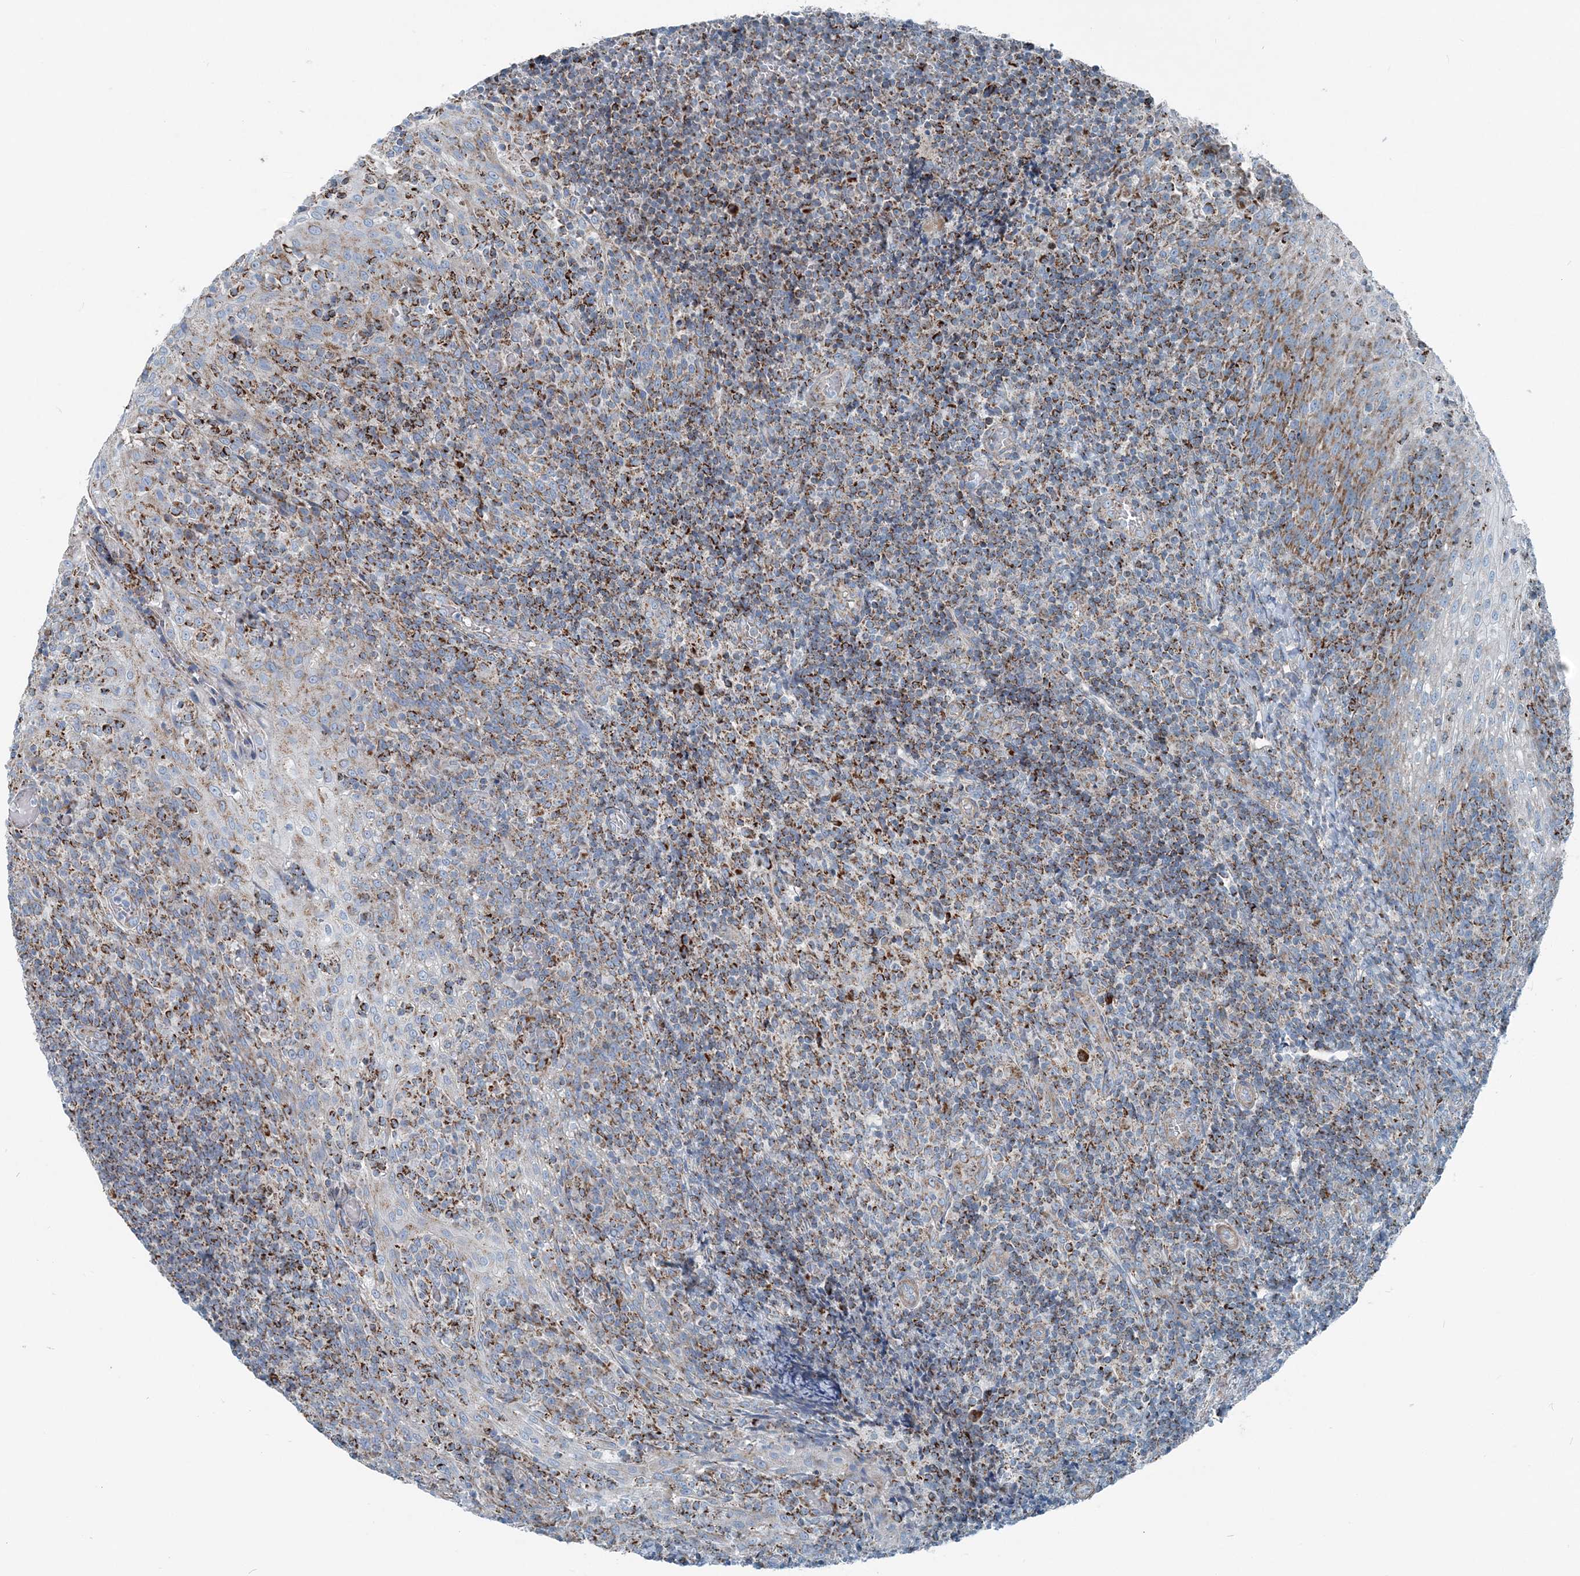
{"staining": {"intensity": "strong", "quantity": ">75%", "location": "cytoplasmic/membranous"}, "tissue": "tonsil", "cell_type": "Germinal center cells", "image_type": "normal", "snomed": [{"axis": "morphology", "description": "Normal tissue, NOS"}, {"axis": "topography", "description": "Tonsil"}], "caption": "Tonsil stained for a protein demonstrates strong cytoplasmic/membranous positivity in germinal center cells. Immunohistochemistry (ihc) stains the protein of interest in brown and the nuclei are stained blue.", "gene": "INTU", "patient": {"sex": "female", "age": 19}}